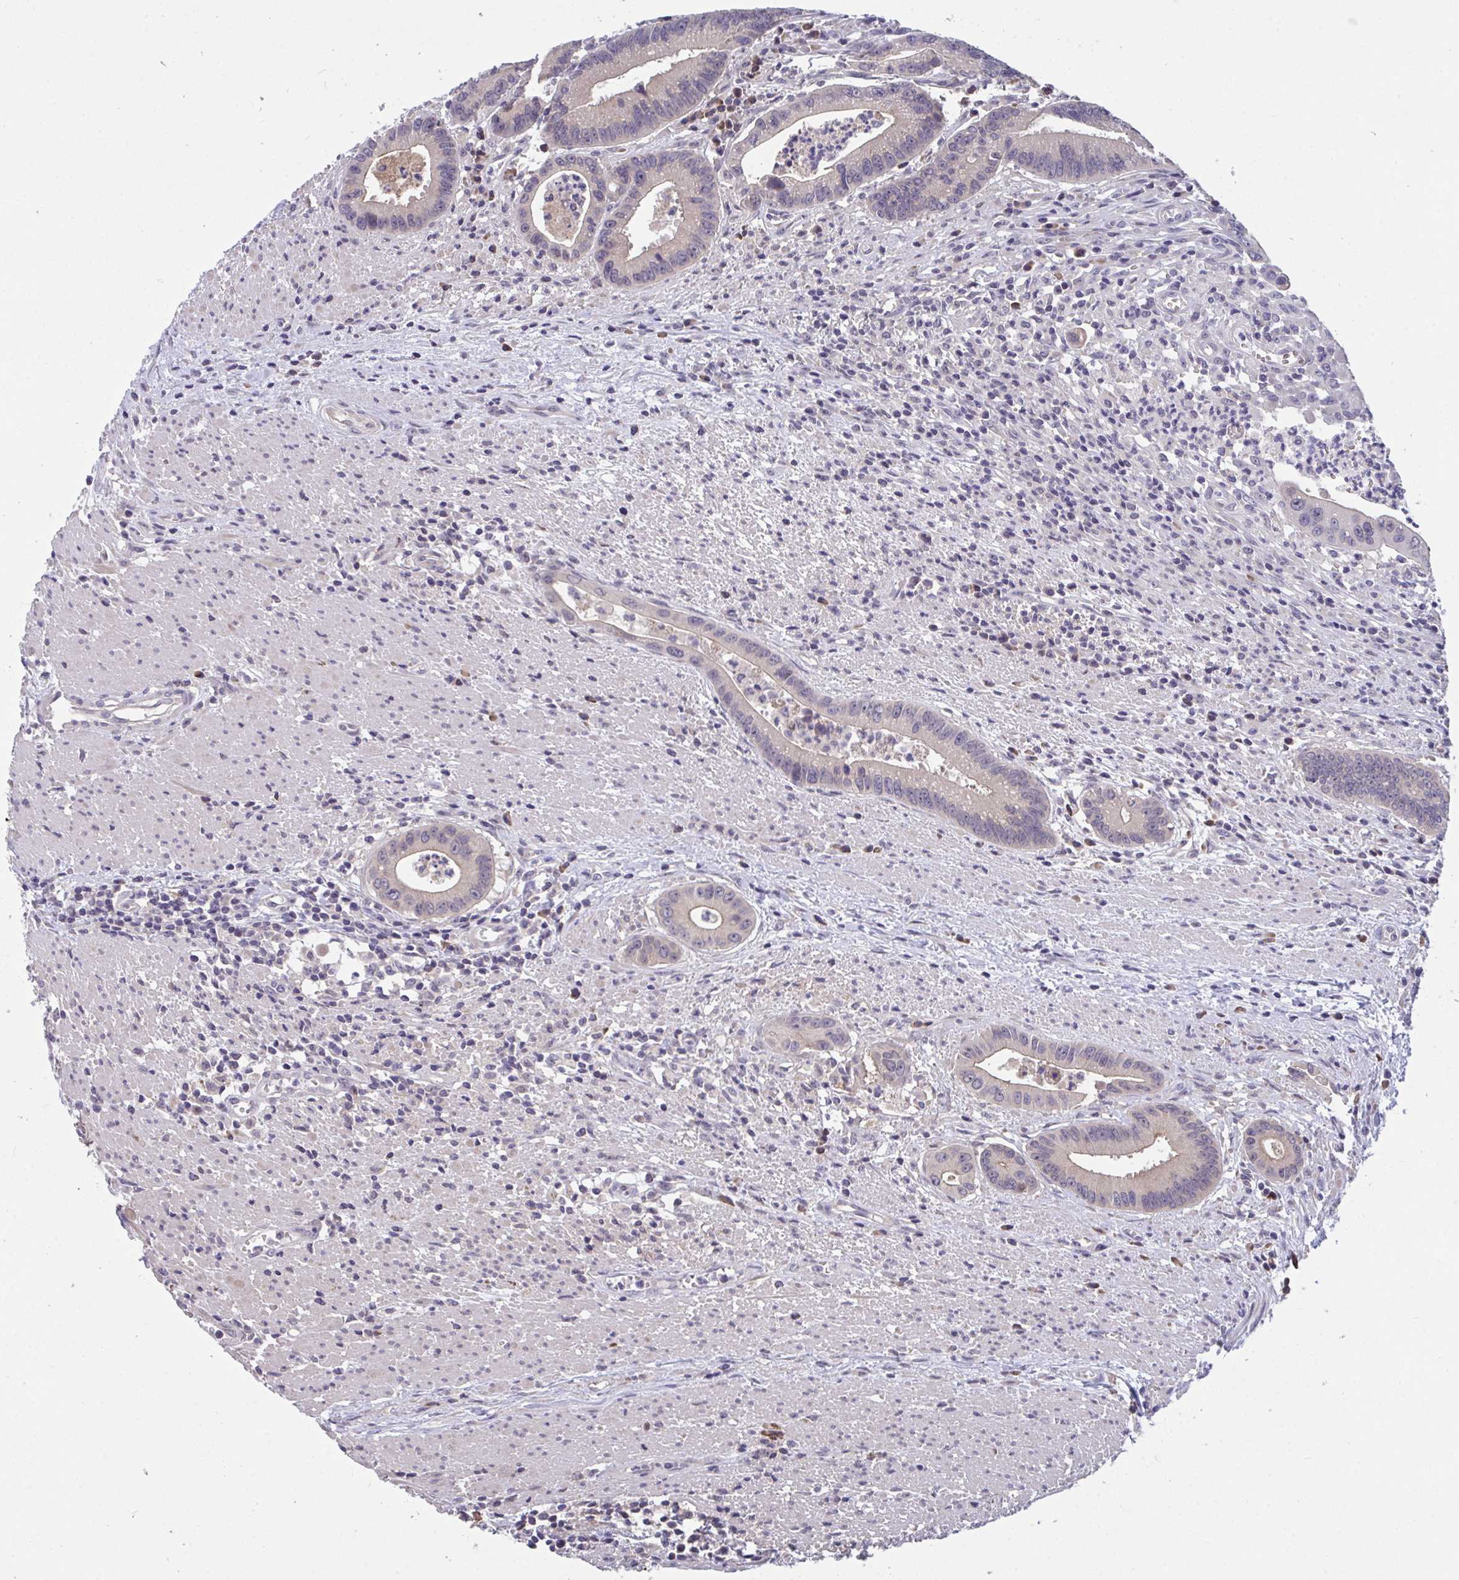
{"staining": {"intensity": "weak", "quantity": "<25%", "location": "cytoplasmic/membranous"}, "tissue": "colorectal cancer", "cell_type": "Tumor cells", "image_type": "cancer", "snomed": [{"axis": "morphology", "description": "Adenocarcinoma, NOS"}, {"axis": "topography", "description": "Rectum"}], "caption": "Immunohistochemical staining of human colorectal cancer reveals no significant expression in tumor cells.", "gene": "SUSD4", "patient": {"sex": "female", "age": 81}}